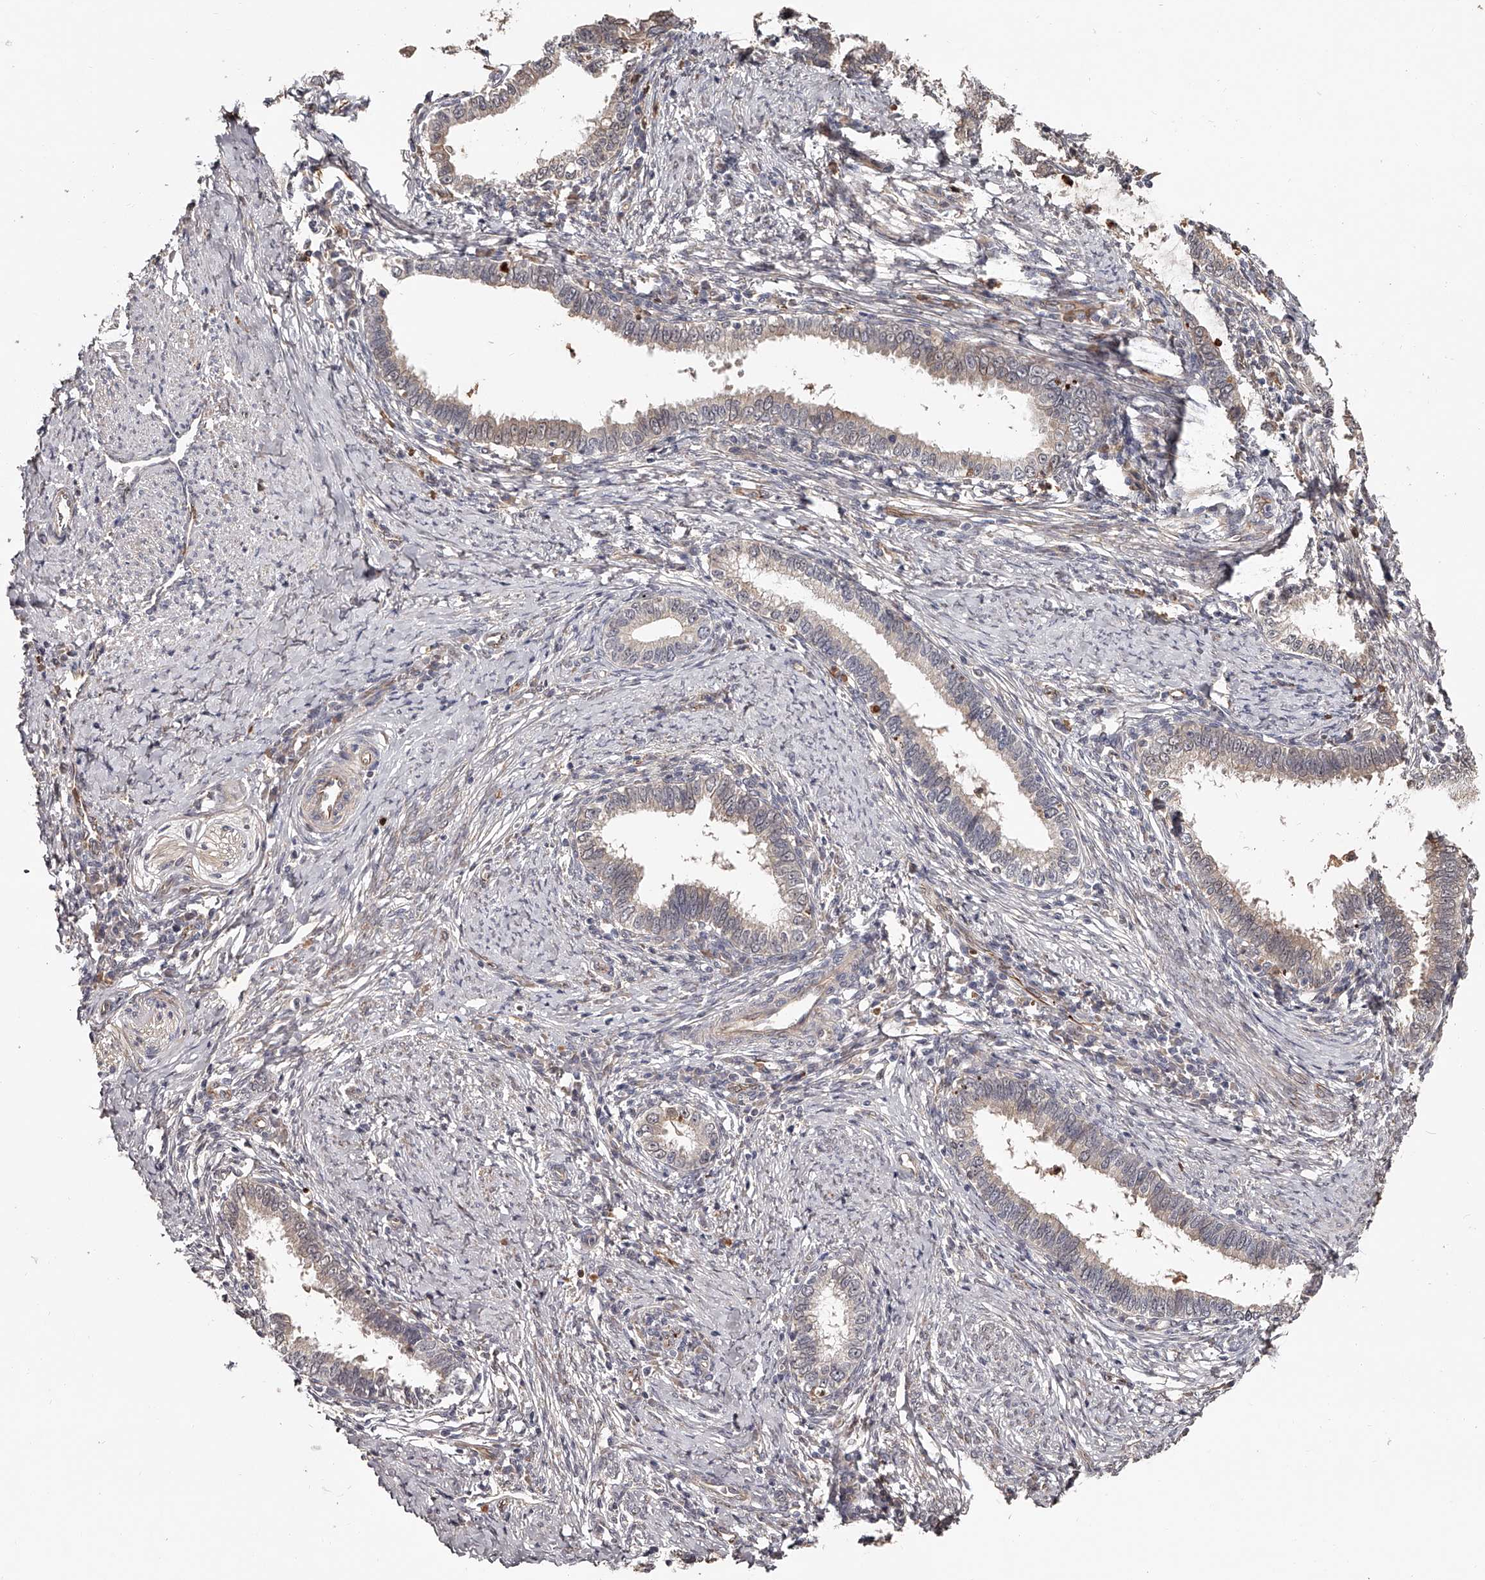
{"staining": {"intensity": "weak", "quantity": "25%-75%", "location": "cytoplasmic/membranous"}, "tissue": "cervical cancer", "cell_type": "Tumor cells", "image_type": "cancer", "snomed": [{"axis": "morphology", "description": "Adenocarcinoma, NOS"}, {"axis": "topography", "description": "Cervix"}], "caption": "Brown immunohistochemical staining in adenocarcinoma (cervical) exhibits weak cytoplasmic/membranous expression in approximately 25%-75% of tumor cells.", "gene": "URGCP", "patient": {"sex": "female", "age": 36}}